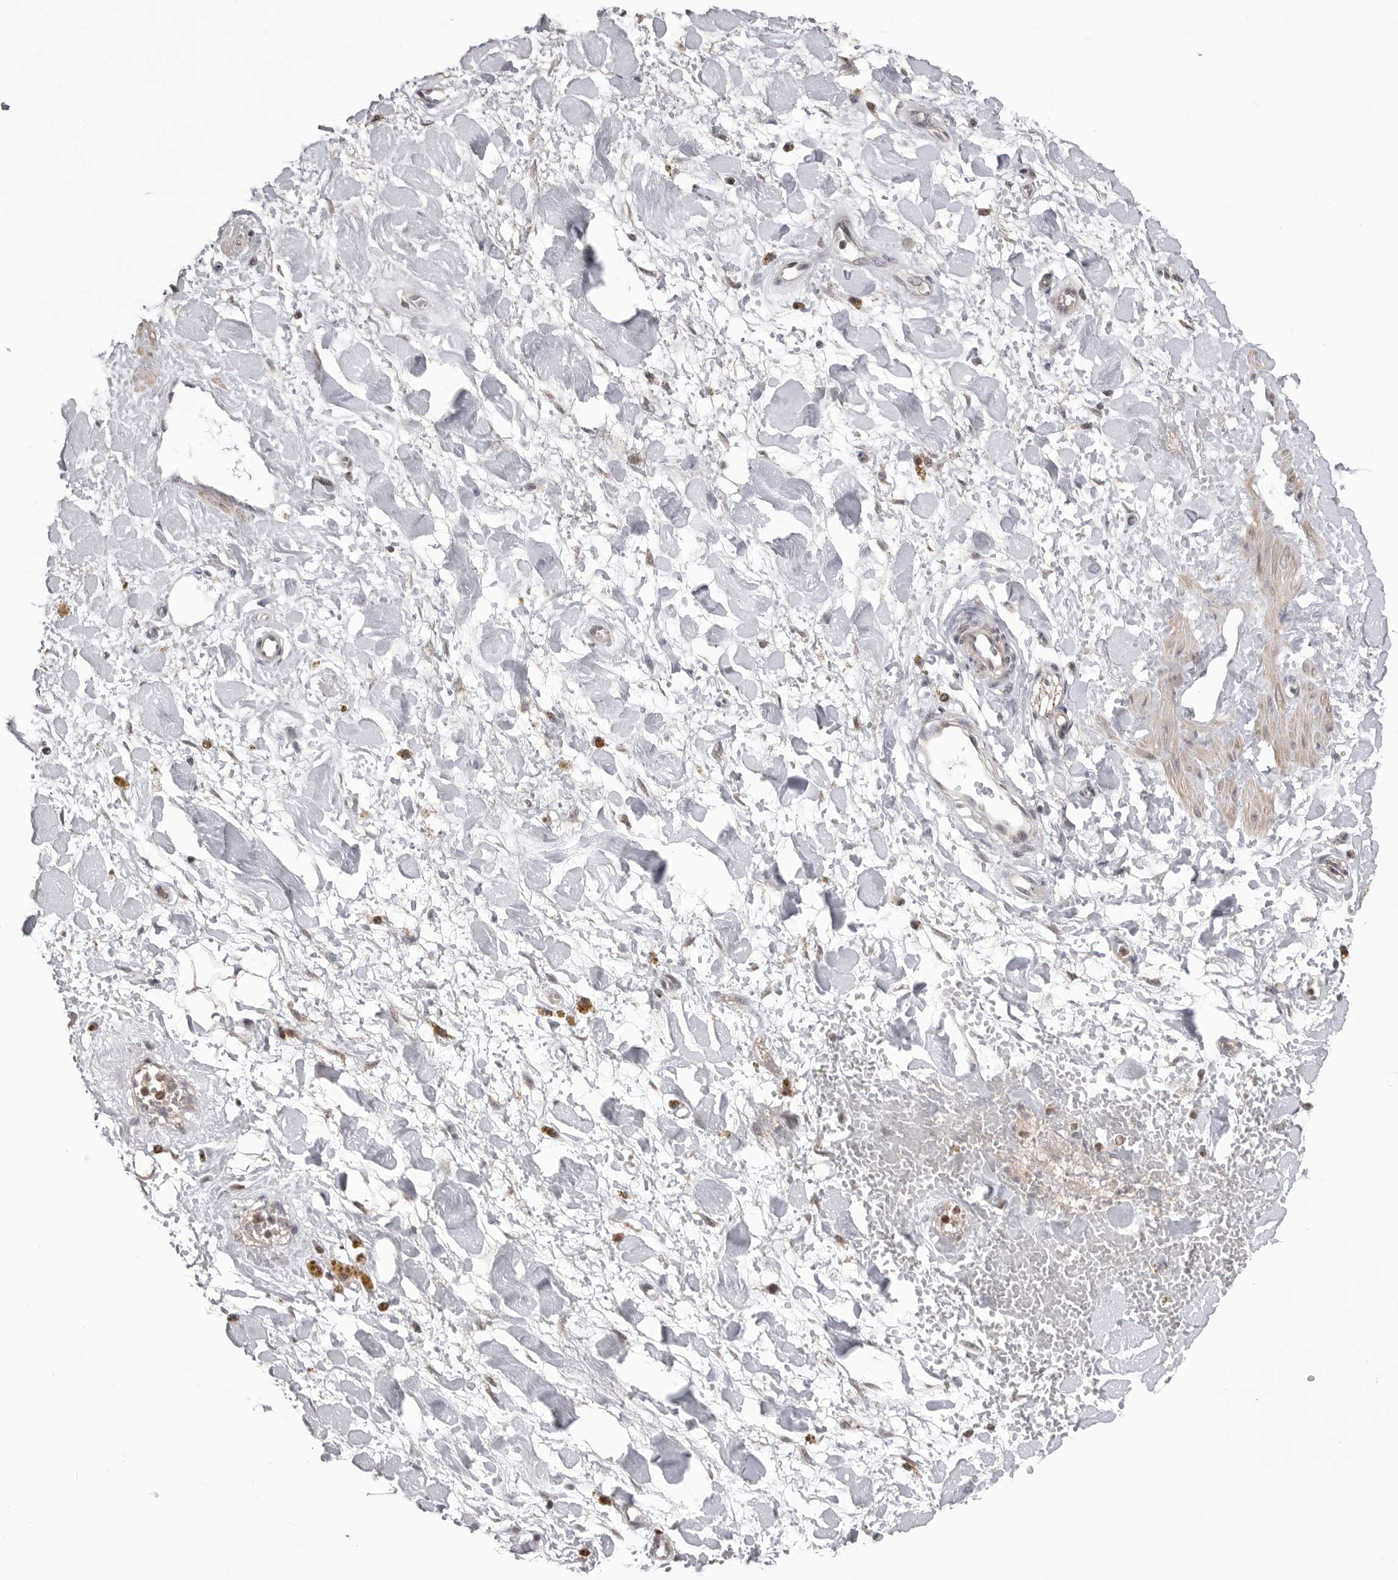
{"staining": {"intensity": "weak", "quantity": "25%-75%", "location": "cytoplasmic/membranous"}, "tissue": "adipose tissue", "cell_type": "Adipocytes", "image_type": "normal", "snomed": [{"axis": "morphology", "description": "Normal tissue, NOS"}, {"axis": "topography", "description": "Kidney"}, {"axis": "topography", "description": "Peripheral nerve tissue"}], "caption": "Normal adipose tissue reveals weak cytoplasmic/membranous expression in about 25%-75% of adipocytes (DAB (3,3'-diaminobenzidine) = brown stain, brightfield microscopy at high magnification)..", "gene": "SMARCC1", "patient": {"sex": "male", "age": 7}}